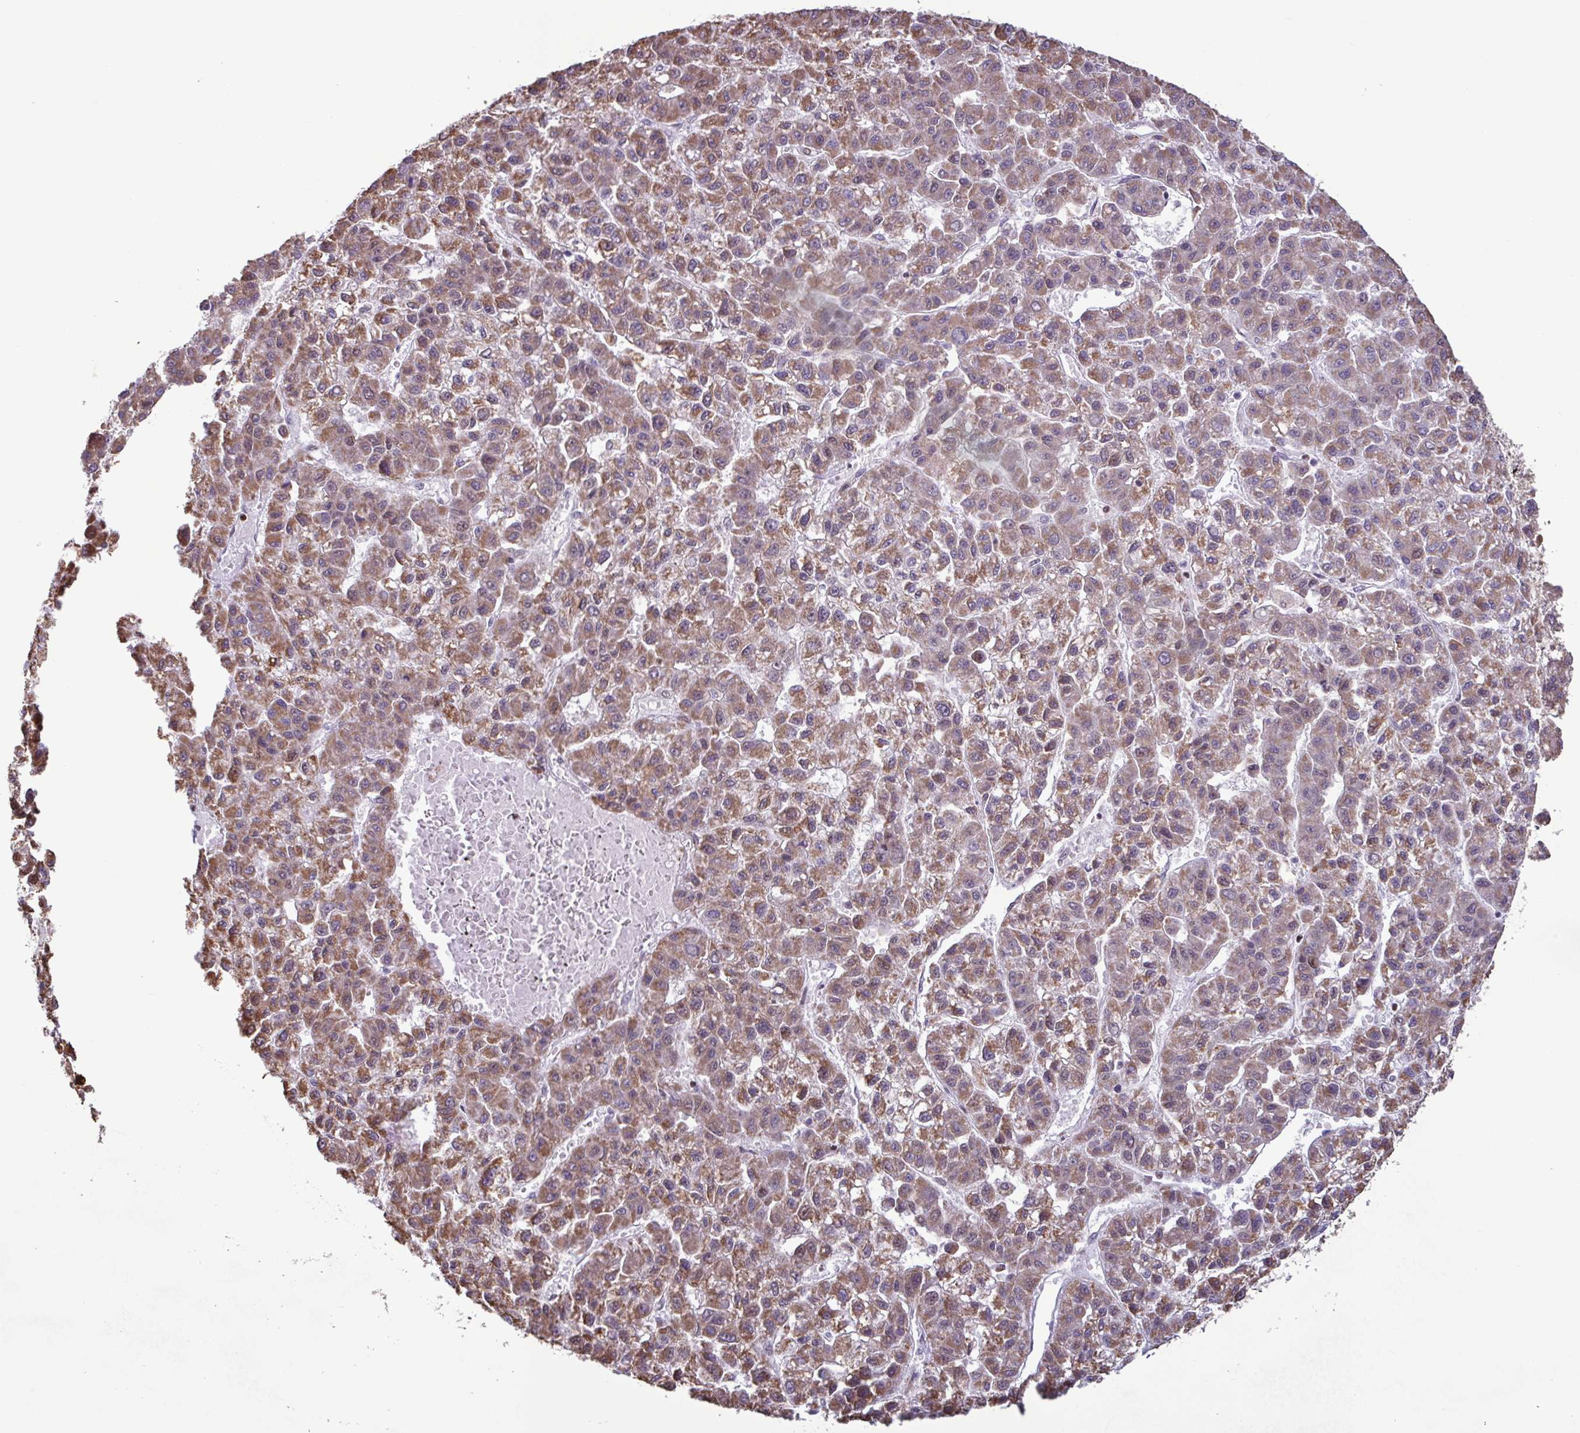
{"staining": {"intensity": "moderate", "quantity": ">75%", "location": "cytoplasmic/membranous"}, "tissue": "liver cancer", "cell_type": "Tumor cells", "image_type": "cancer", "snomed": [{"axis": "morphology", "description": "Carcinoma, Hepatocellular, NOS"}, {"axis": "topography", "description": "Liver"}], "caption": "There is medium levels of moderate cytoplasmic/membranous staining in tumor cells of liver hepatocellular carcinoma, as demonstrated by immunohistochemical staining (brown color).", "gene": "TIMM21", "patient": {"sex": "male", "age": 70}}